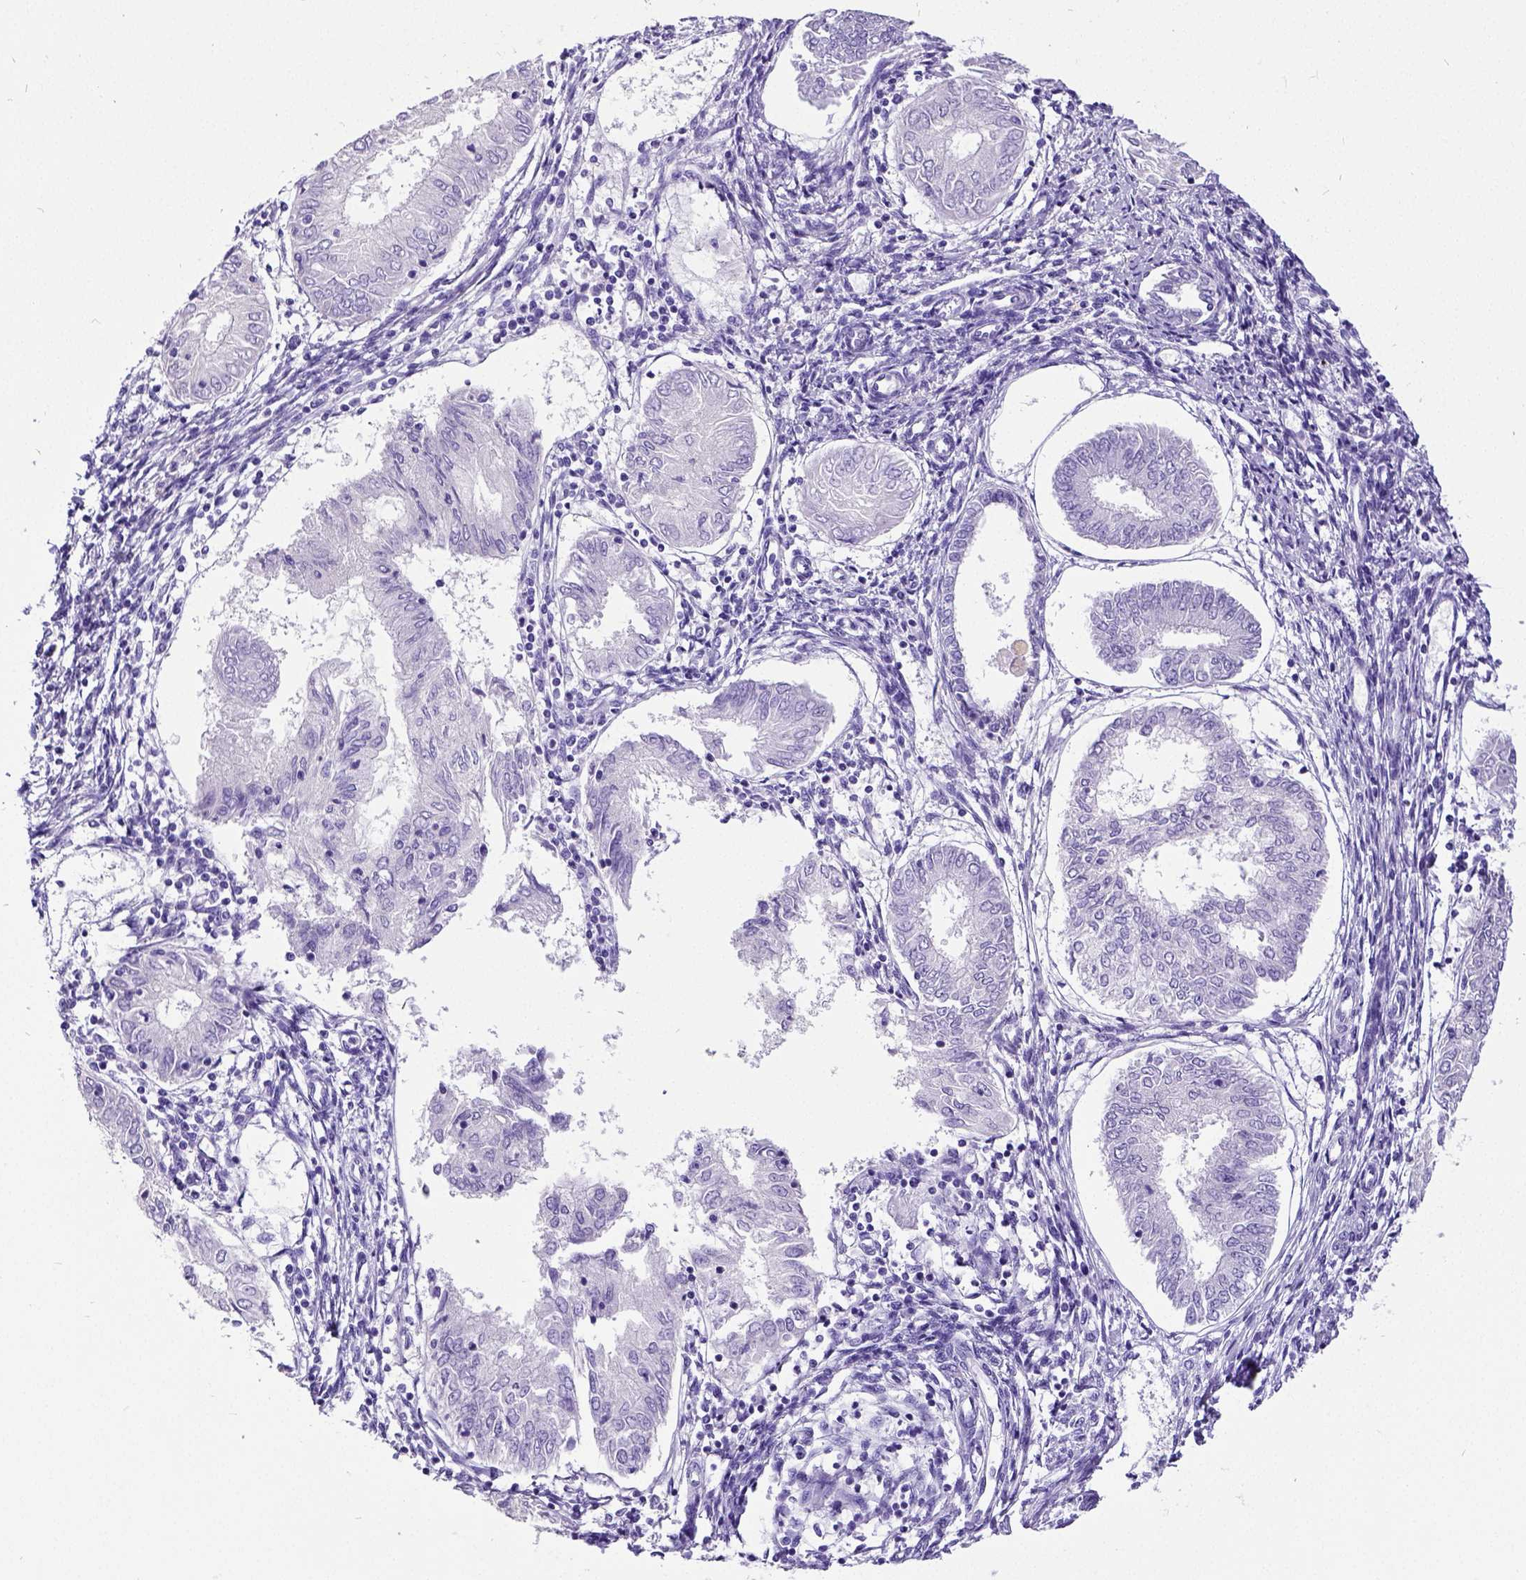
{"staining": {"intensity": "negative", "quantity": "none", "location": "none"}, "tissue": "endometrial cancer", "cell_type": "Tumor cells", "image_type": "cancer", "snomed": [{"axis": "morphology", "description": "Adenocarcinoma, NOS"}, {"axis": "topography", "description": "Endometrium"}], "caption": "Immunohistochemical staining of endometrial cancer shows no significant staining in tumor cells.", "gene": "SATB2", "patient": {"sex": "female", "age": 68}}